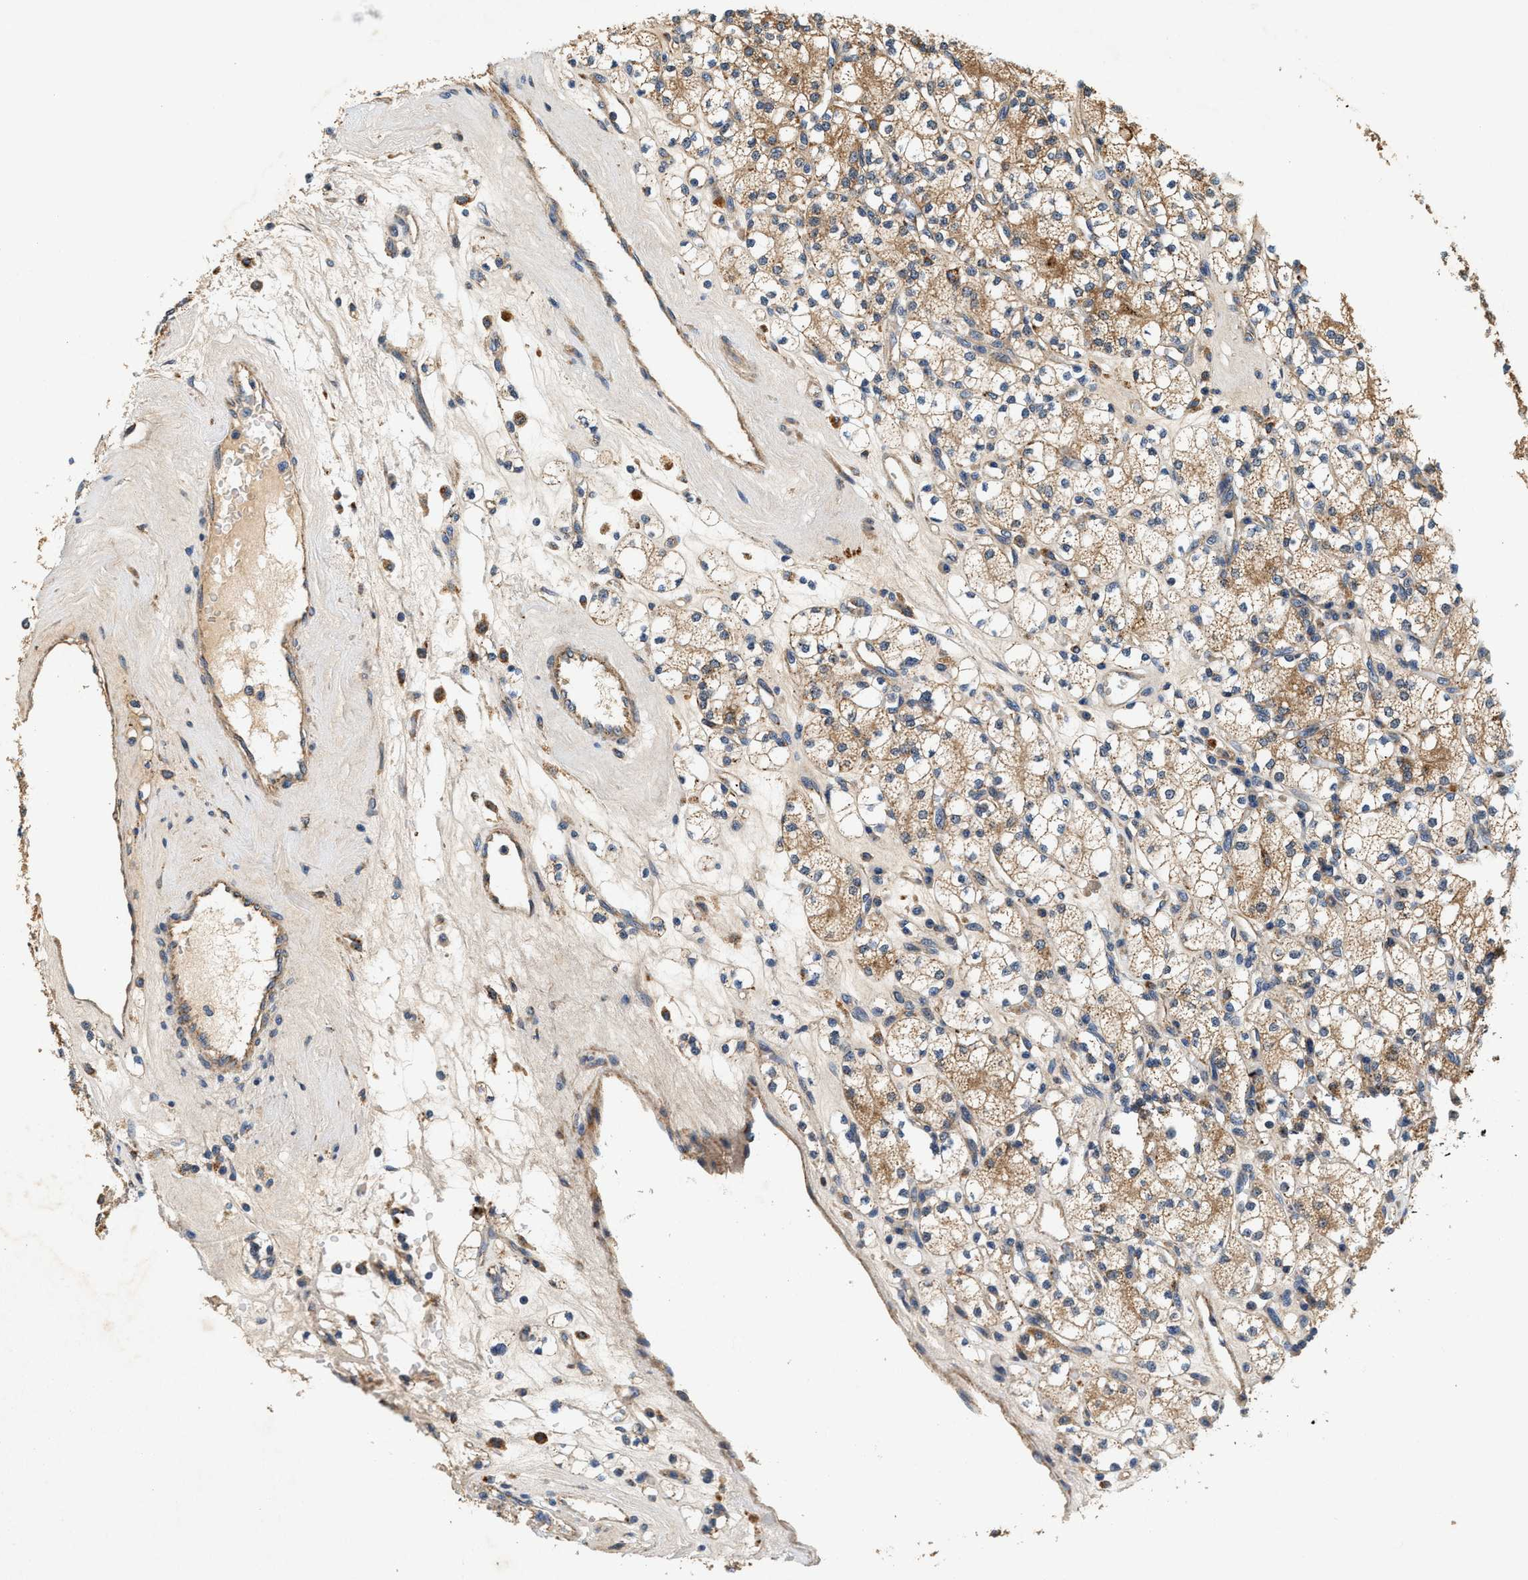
{"staining": {"intensity": "moderate", "quantity": "25%-75%", "location": "cytoplasmic/membranous"}, "tissue": "renal cancer", "cell_type": "Tumor cells", "image_type": "cancer", "snomed": [{"axis": "morphology", "description": "Adenocarcinoma, NOS"}, {"axis": "topography", "description": "Kidney"}], "caption": "Moderate cytoplasmic/membranous staining is present in approximately 25%-75% of tumor cells in renal cancer (adenocarcinoma). (DAB (3,3'-diaminobenzidine) IHC, brown staining for protein, blue staining for nuclei).", "gene": "DUSP10", "patient": {"sex": "male", "age": 77}}